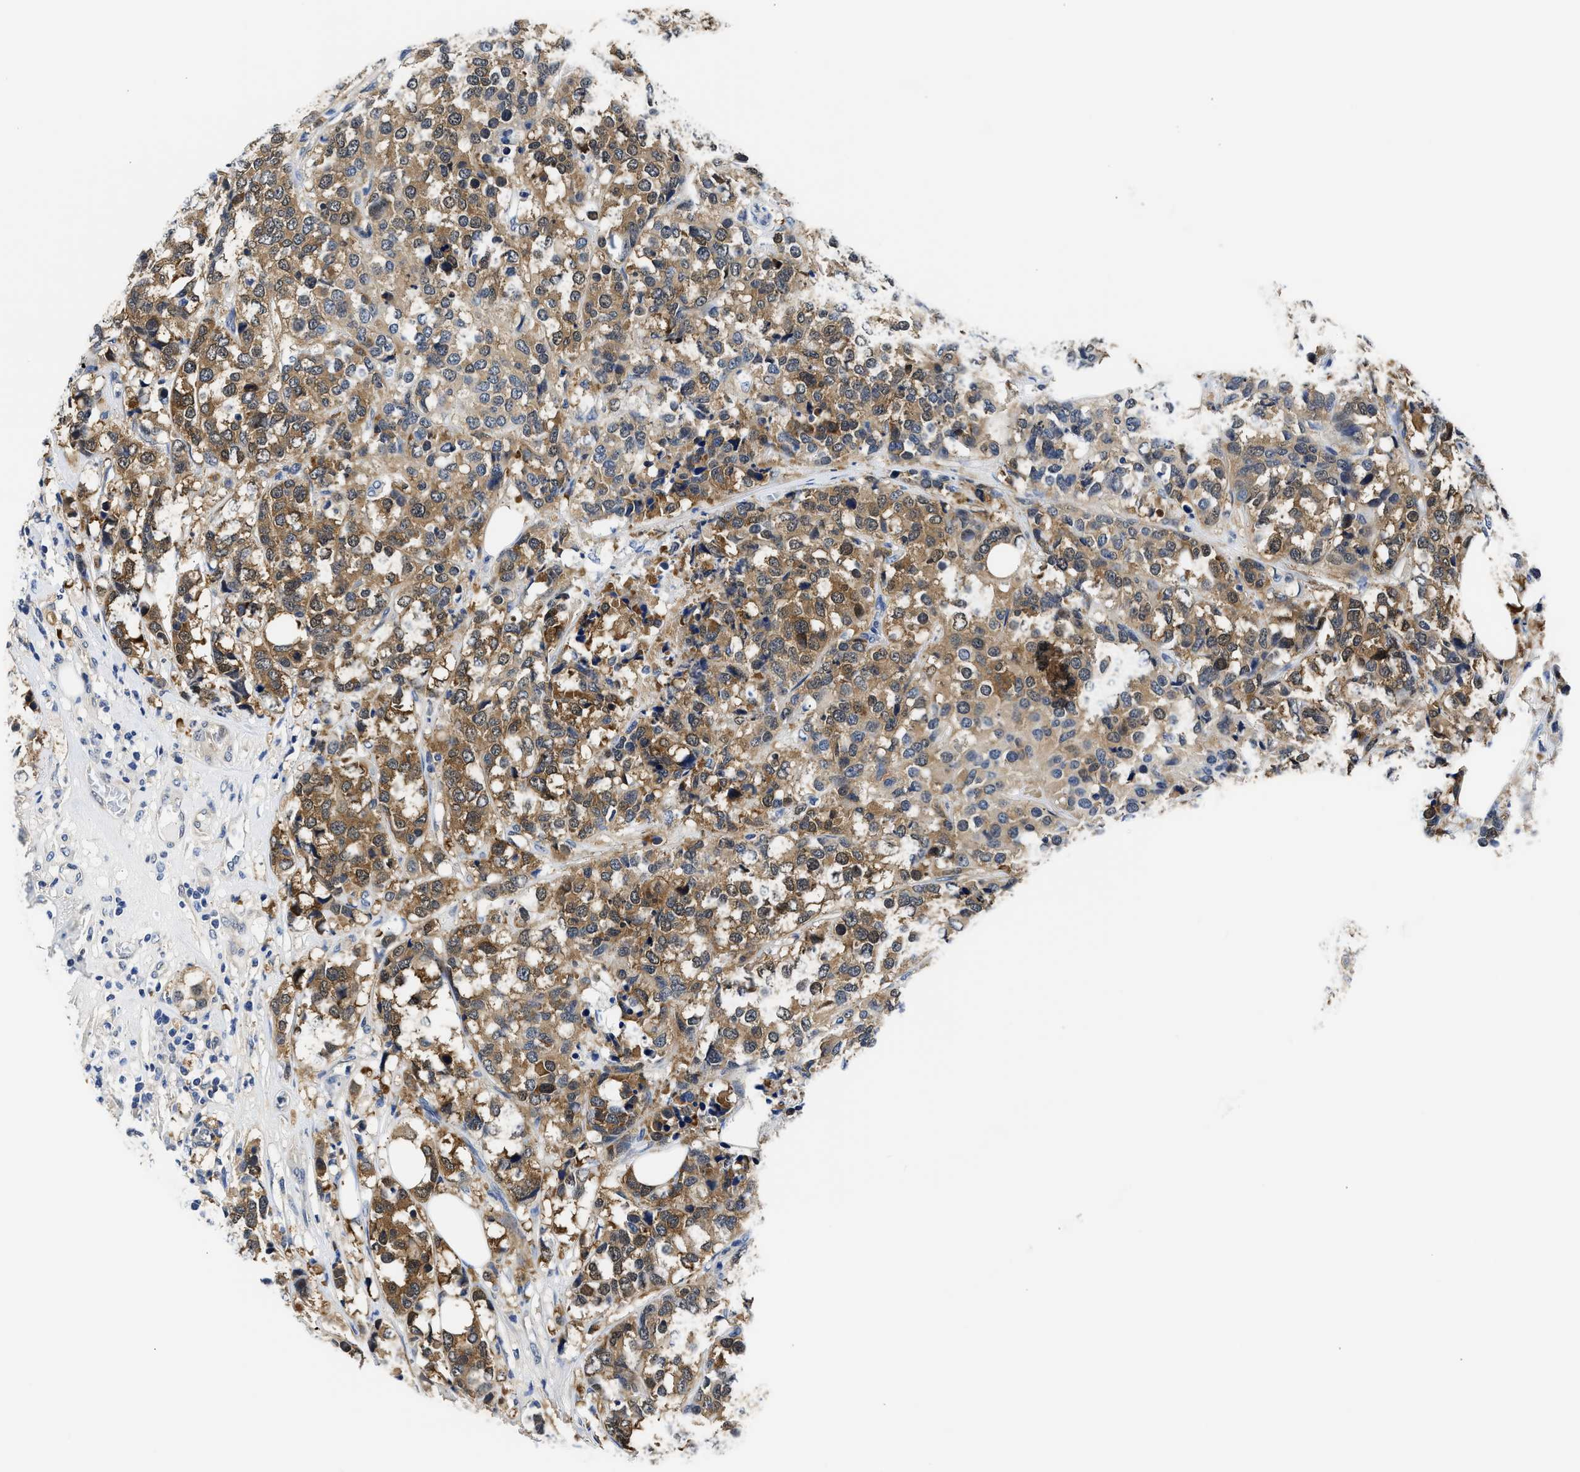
{"staining": {"intensity": "moderate", "quantity": ">75%", "location": "cytoplasmic/membranous"}, "tissue": "breast cancer", "cell_type": "Tumor cells", "image_type": "cancer", "snomed": [{"axis": "morphology", "description": "Lobular carcinoma"}, {"axis": "topography", "description": "Breast"}], "caption": "Lobular carcinoma (breast) stained with a protein marker exhibits moderate staining in tumor cells.", "gene": "XPO5", "patient": {"sex": "female", "age": 59}}